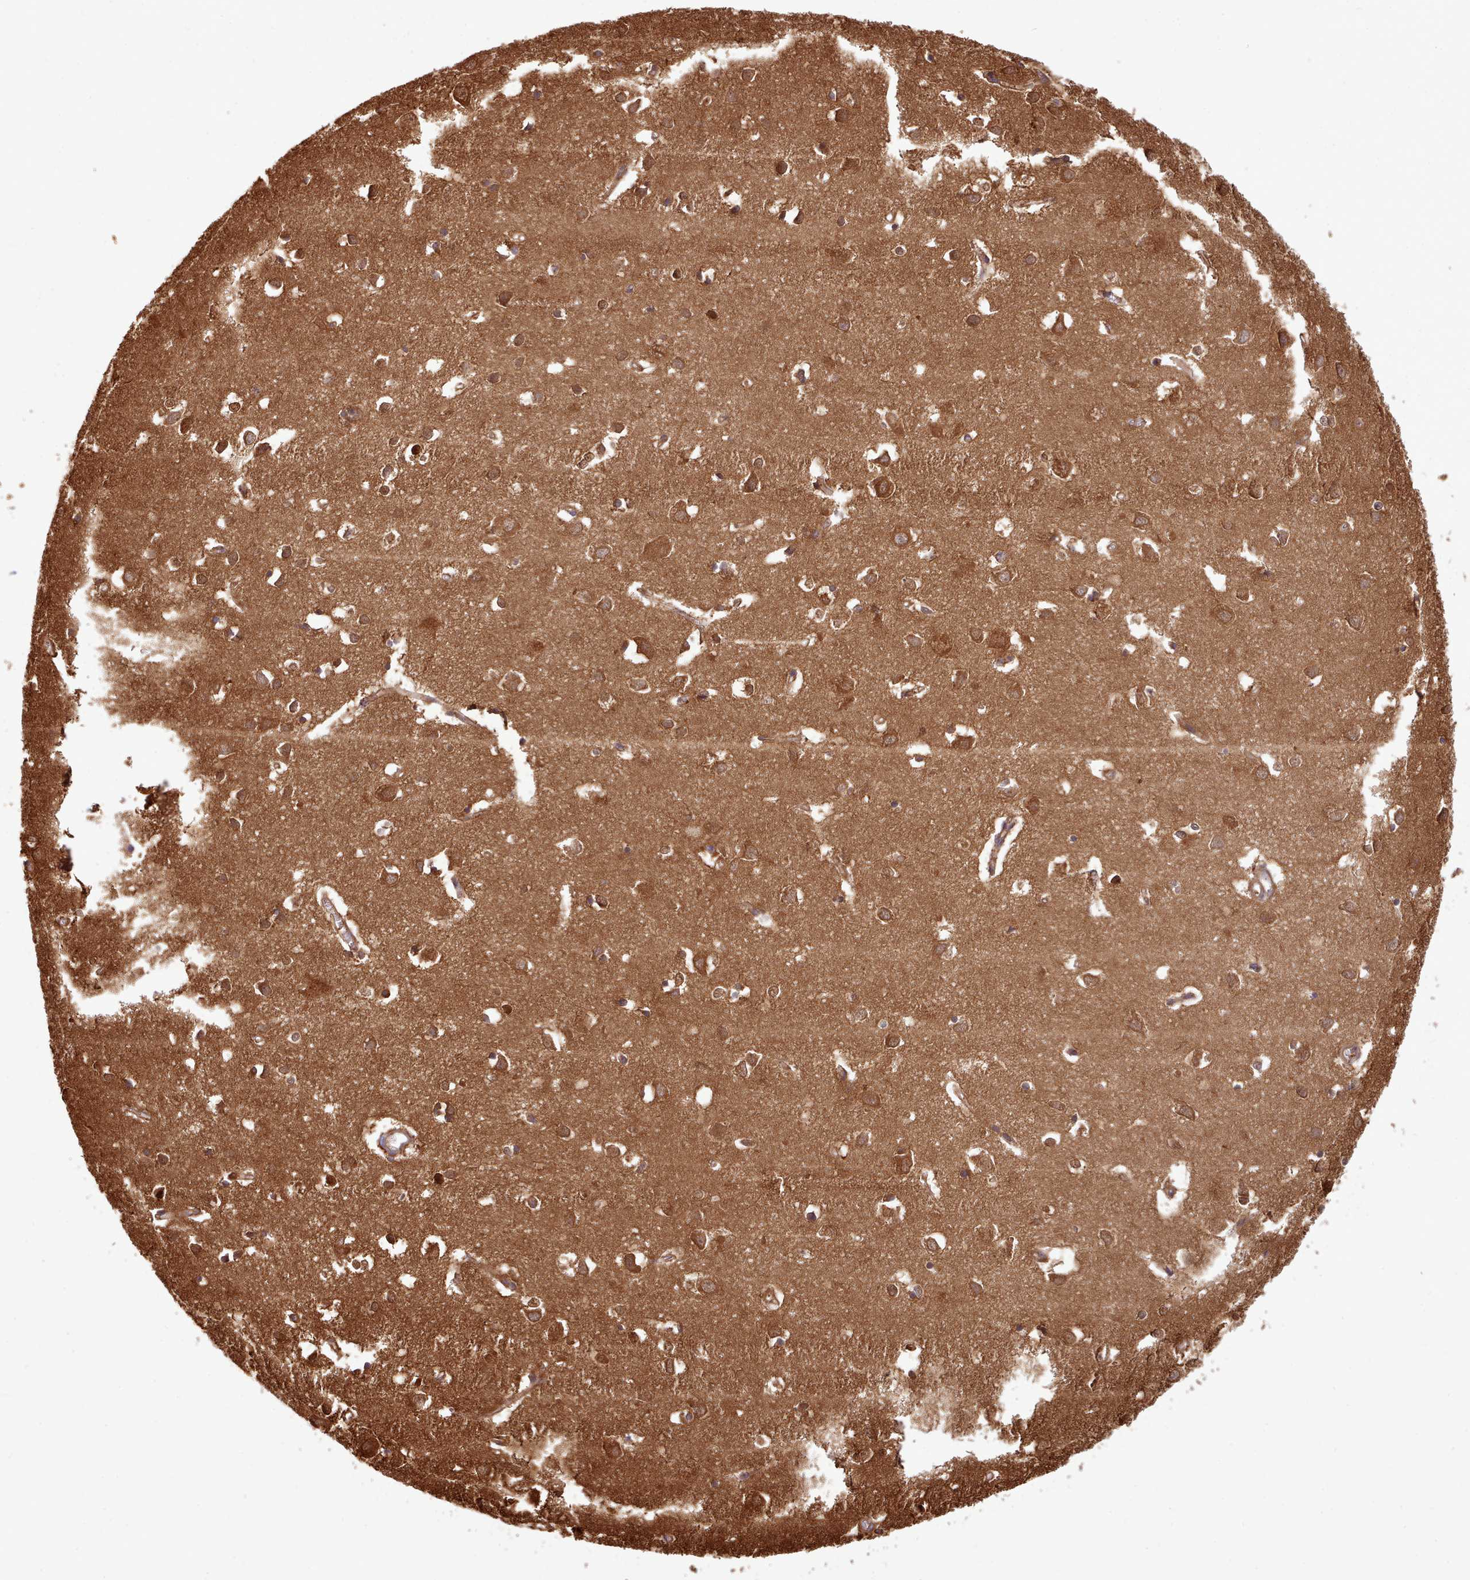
{"staining": {"intensity": "moderate", "quantity": ">75%", "location": "cytoplasmic/membranous"}, "tissue": "cerebral cortex", "cell_type": "Endothelial cells", "image_type": "normal", "snomed": [{"axis": "morphology", "description": "Normal tissue, NOS"}, {"axis": "topography", "description": "Cerebral cortex"}], "caption": "Protein staining of normal cerebral cortex demonstrates moderate cytoplasmic/membranous staining in approximately >75% of endothelial cells. Nuclei are stained in blue.", "gene": "SLC4A9", "patient": {"sex": "female", "age": 64}}